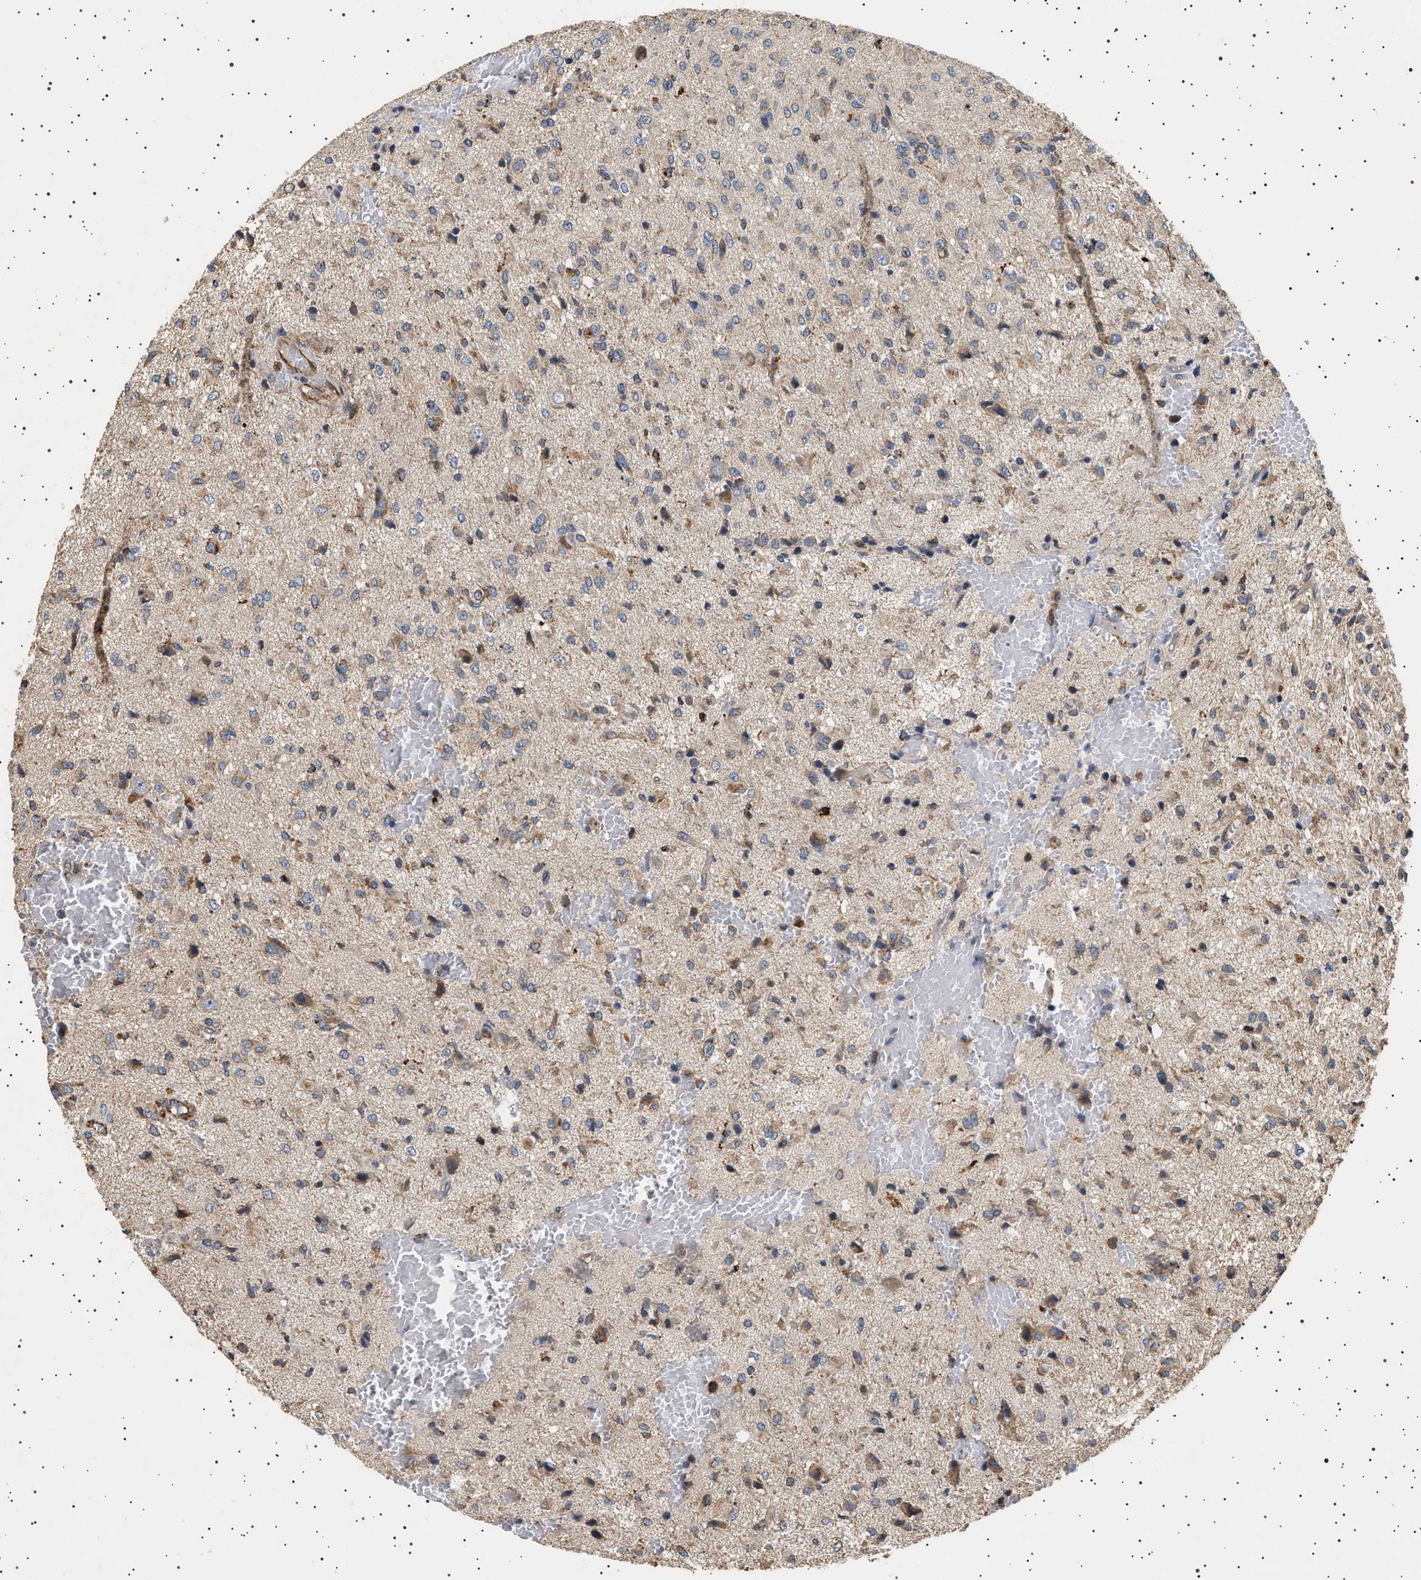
{"staining": {"intensity": "weak", "quantity": ">75%", "location": "cytoplasmic/membranous"}, "tissue": "glioma", "cell_type": "Tumor cells", "image_type": "cancer", "snomed": [{"axis": "morphology", "description": "Glioma, malignant, High grade"}, {"axis": "topography", "description": "Brain"}], "caption": "Tumor cells reveal low levels of weak cytoplasmic/membranous positivity in approximately >75% of cells in human malignant high-grade glioma. (DAB (3,3'-diaminobenzidine) IHC with brightfield microscopy, high magnification).", "gene": "TRUB2", "patient": {"sex": "female", "age": 59}}